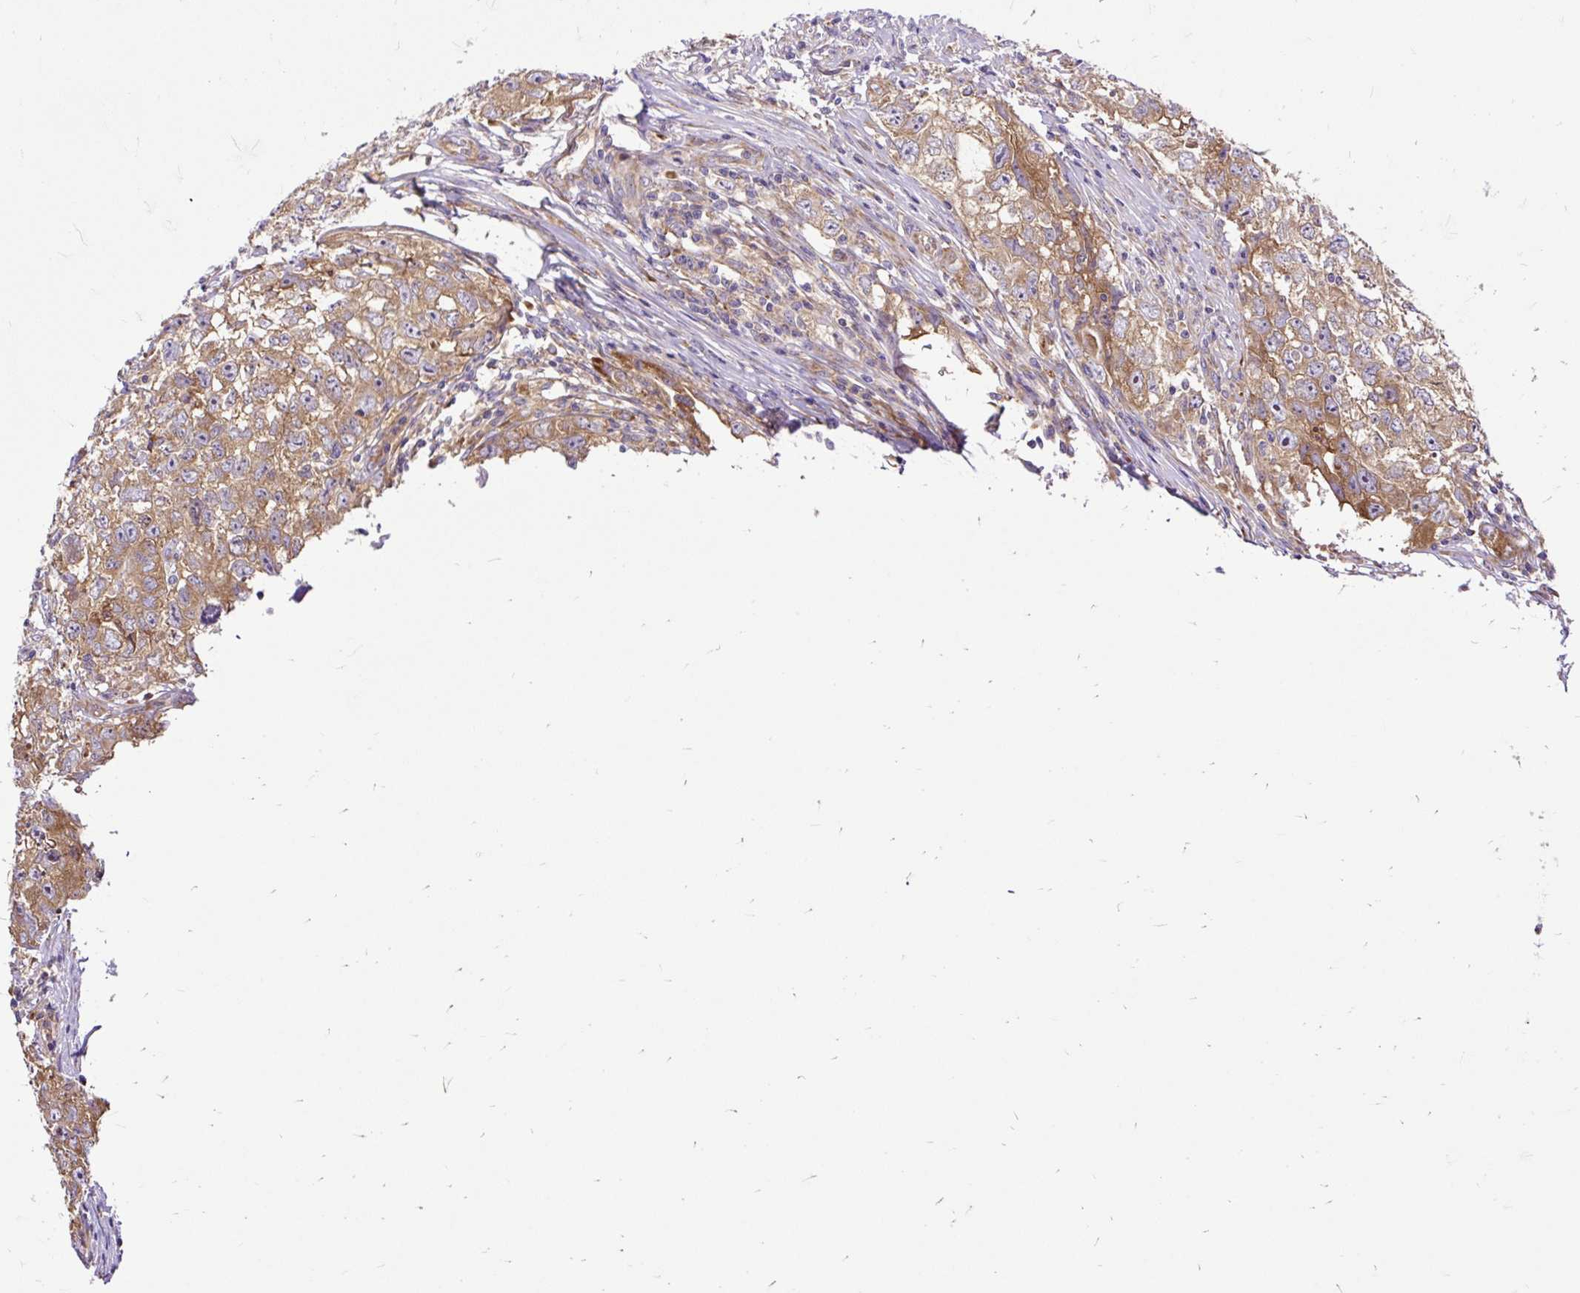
{"staining": {"intensity": "moderate", "quantity": ">75%", "location": "cytoplasmic/membranous"}, "tissue": "testis cancer", "cell_type": "Tumor cells", "image_type": "cancer", "snomed": [{"axis": "morphology", "description": "Seminoma, NOS"}, {"axis": "morphology", "description": "Carcinoma, Embryonal, NOS"}, {"axis": "topography", "description": "Testis"}], "caption": "This photomicrograph displays testis cancer stained with immunohistochemistry (IHC) to label a protein in brown. The cytoplasmic/membranous of tumor cells show moderate positivity for the protein. Nuclei are counter-stained blue.", "gene": "RPS5", "patient": {"sex": "male", "age": 43}}